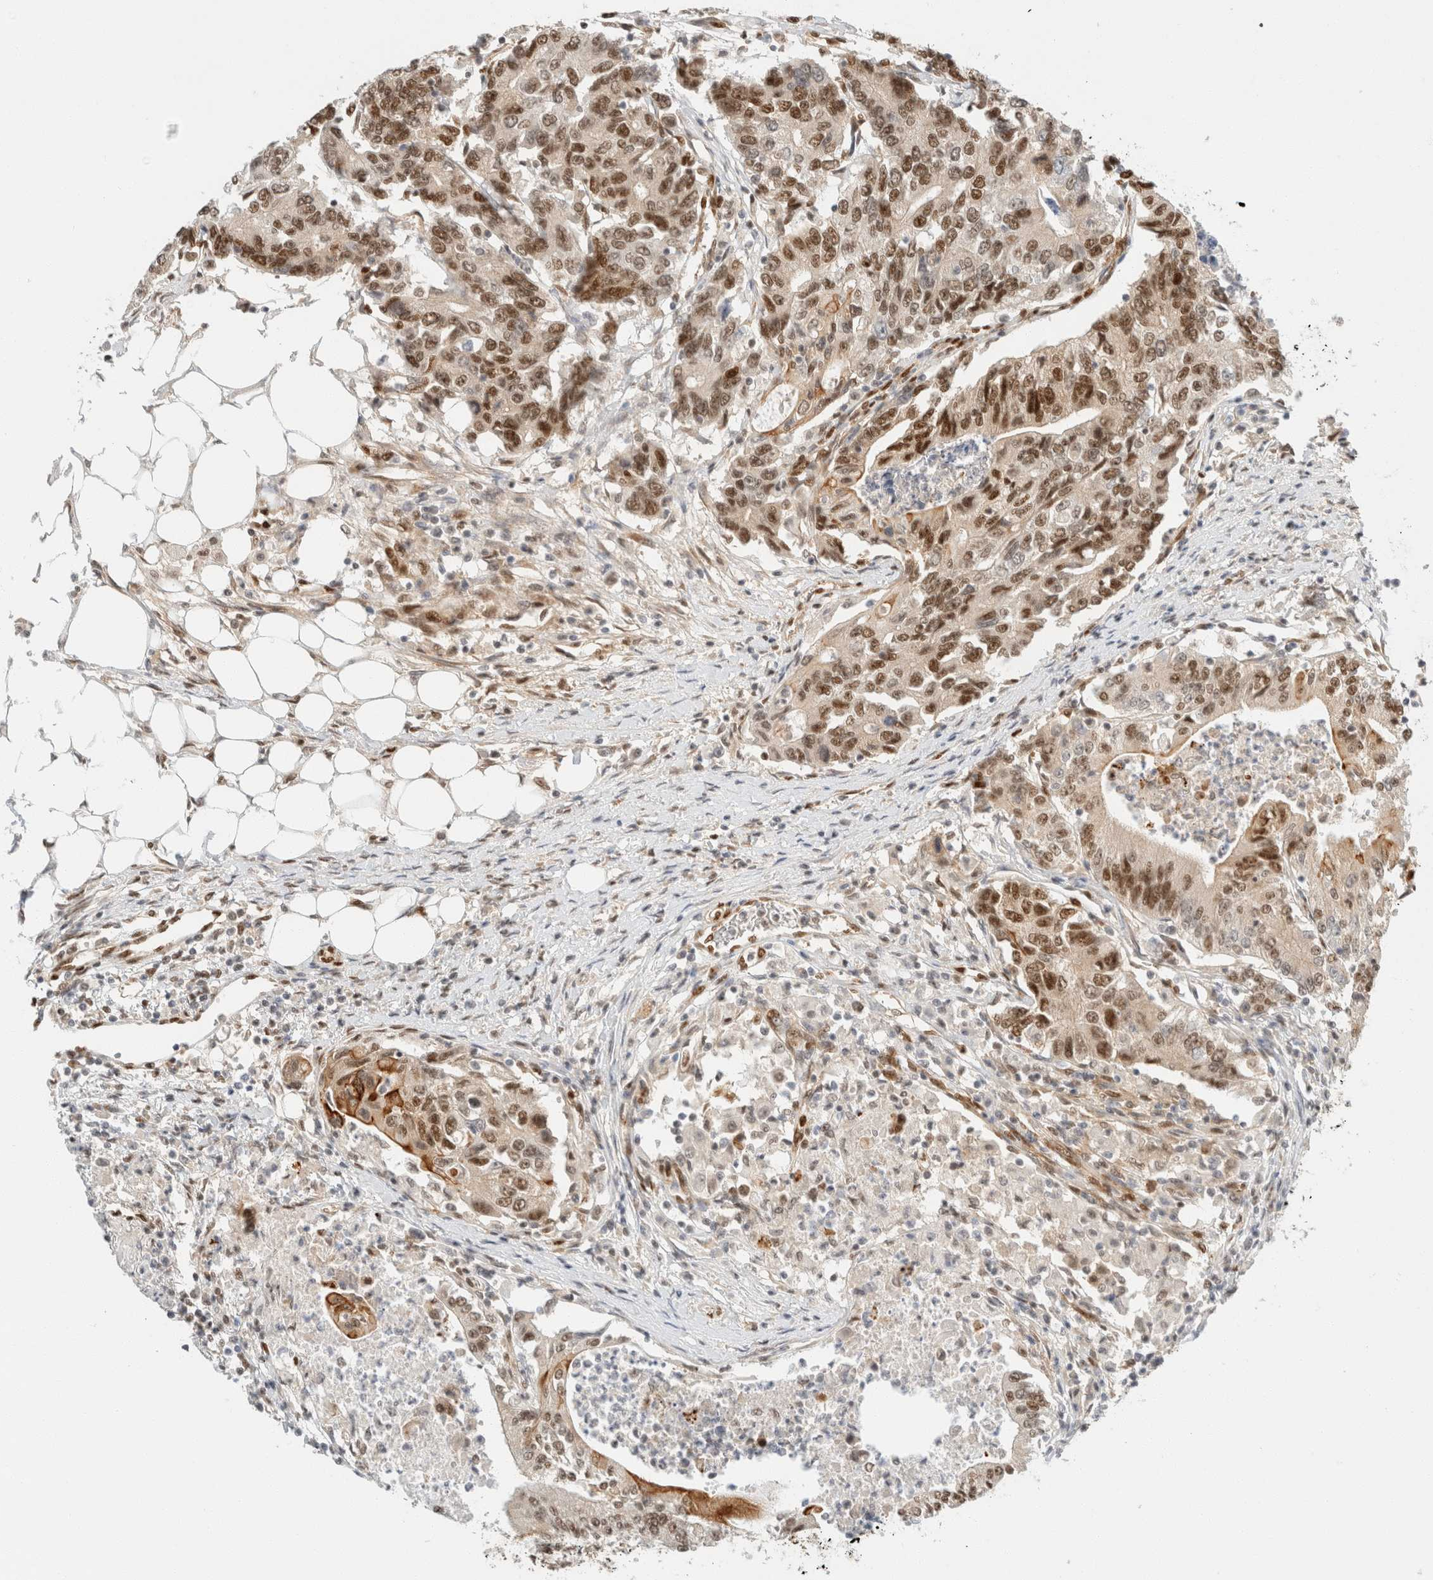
{"staining": {"intensity": "moderate", "quantity": ">75%", "location": "nuclear"}, "tissue": "colorectal cancer", "cell_type": "Tumor cells", "image_type": "cancer", "snomed": [{"axis": "morphology", "description": "Adenocarcinoma, NOS"}, {"axis": "topography", "description": "Colon"}], "caption": "DAB immunohistochemical staining of human adenocarcinoma (colorectal) exhibits moderate nuclear protein expression in approximately >75% of tumor cells. (brown staining indicates protein expression, while blue staining denotes nuclei).", "gene": "ZNF768", "patient": {"sex": "female", "age": 77}}